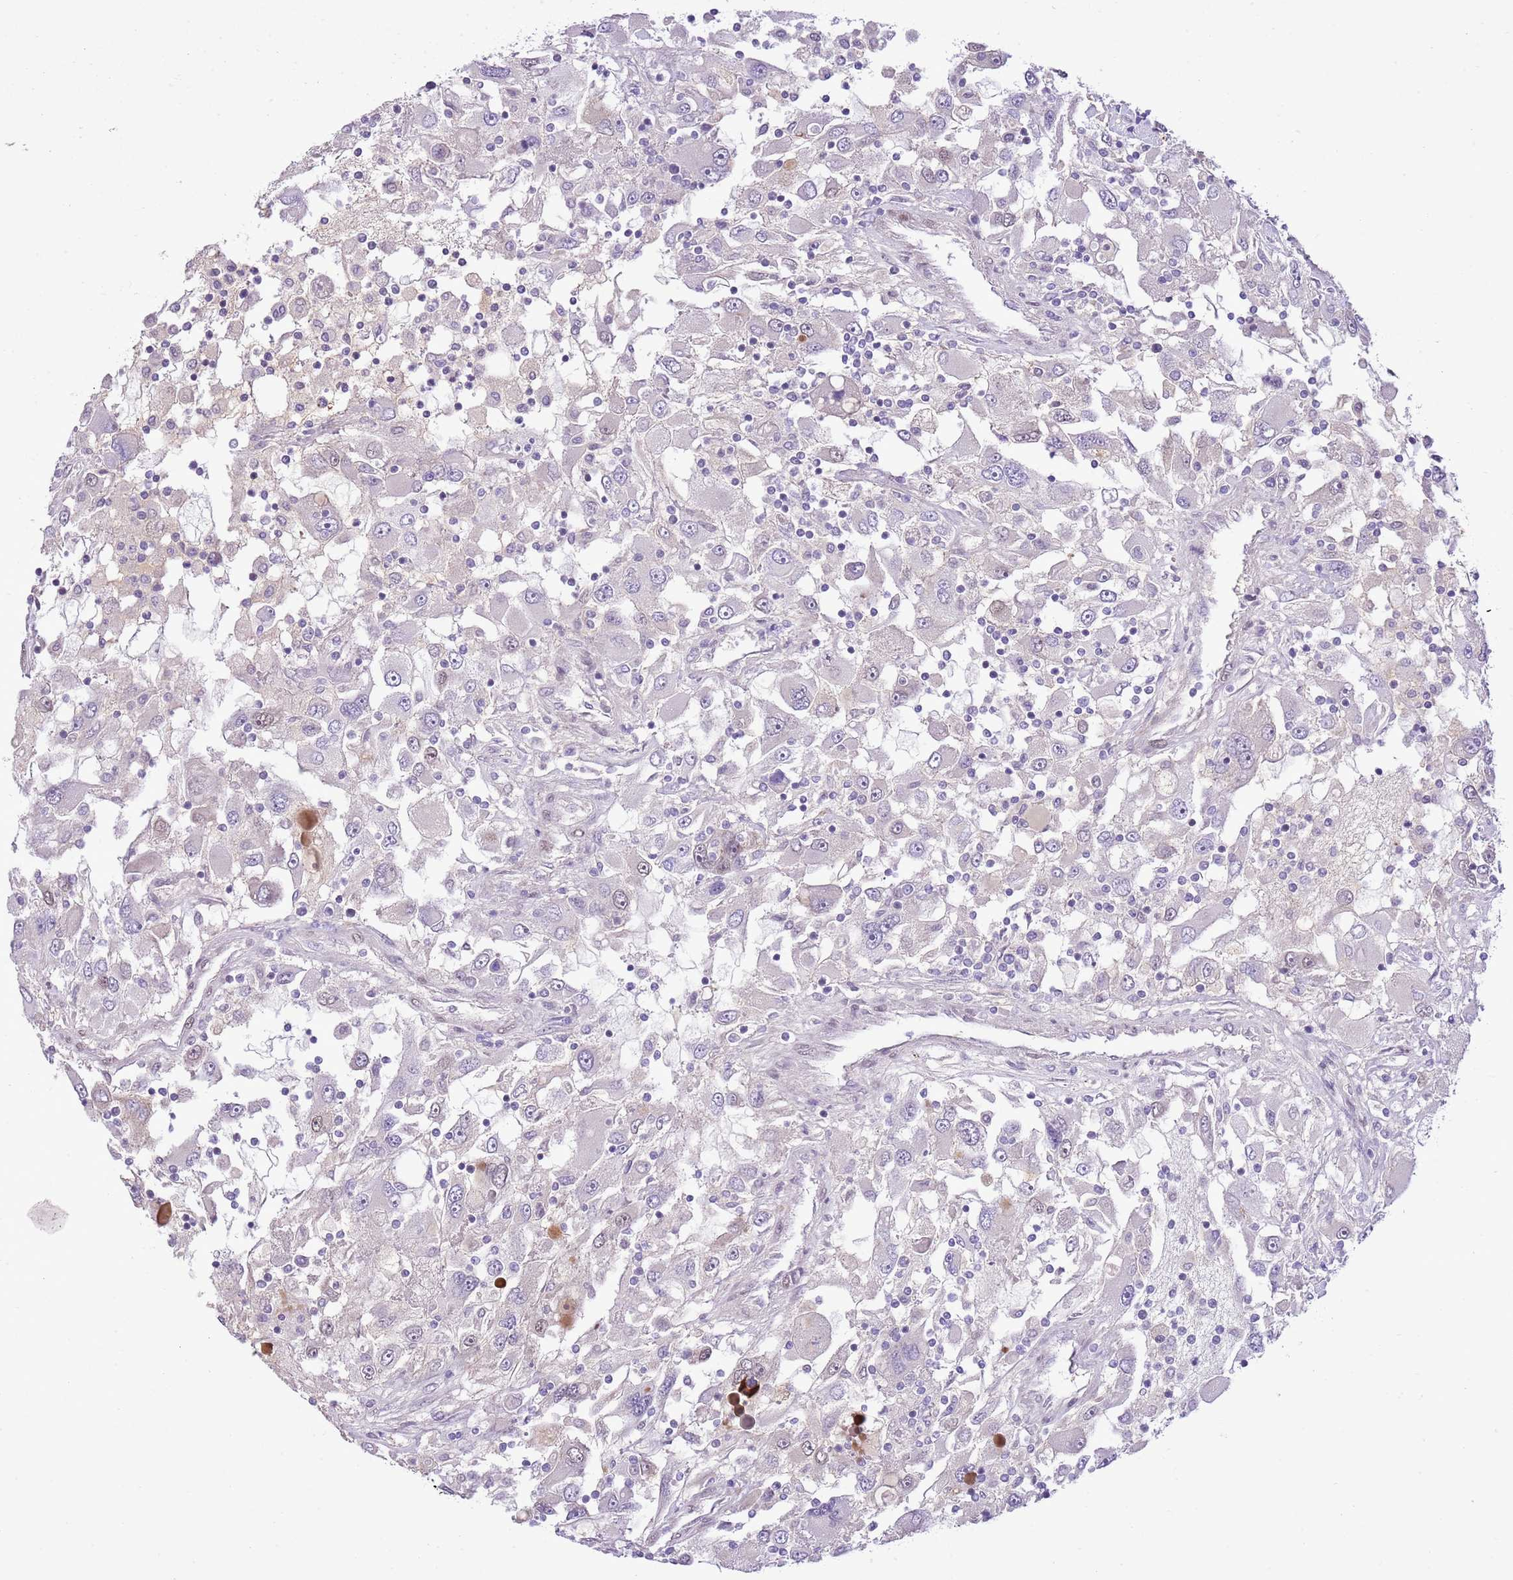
{"staining": {"intensity": "negative", "quantity": "none", "location": "none"}, "tissue": "renal cancer", "cell_type": "Tumor cells", "image_type": "cancer", "snomed": [{"axis": "morphology", "description": "Adenocarcinoma, NOS"}, {"axis": "topography", "description": "Kidney"}], "caption": "Immunohistochemical staining of adenocarcinoma (renal) exhibits no significant expression in tumor cells. (Brightfield microscopy of DAB IHC at high magnification).", "gene": "NACC2", "patient": {"sex": "female", "age": 52}}